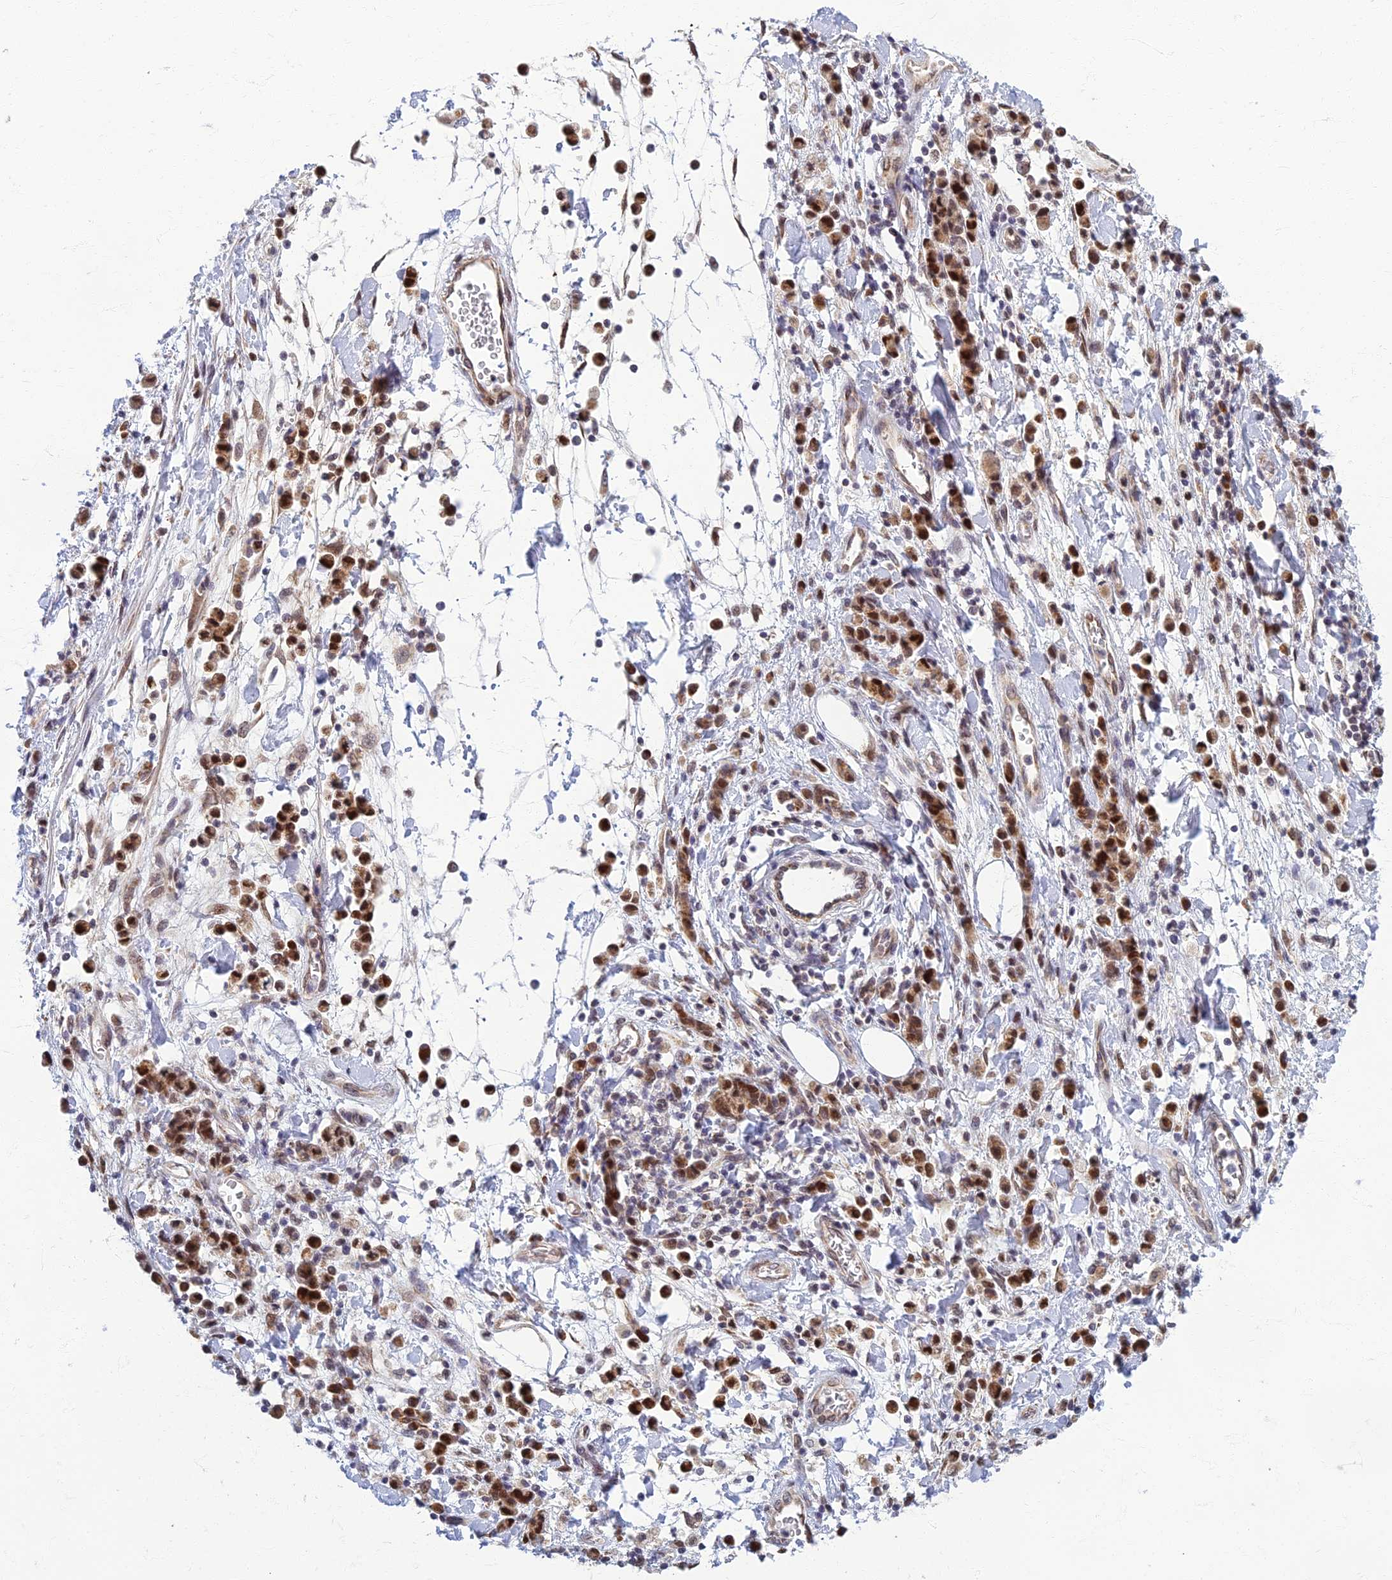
{"staining": {"intensity": "strong", "quantity": ">75%", "location": "cytoplasmic/membranous,nuclear"}, "tissue": "stomach cancer", "cell_type": "Tumor cells", "image_type": "cancer", "snomed": [{"axis": "morphology", "description": "Adenocarcinoma, NOS"}, {"axis": "topography", "description": "Stomach"}], "caption": "Protein staining displays strong cytoplasmic/membranous and nuclear staining in about >75% of tumor cells in stomach cancer. Using DAB (3,3'-diaminobenzidine) (brown) and hematoxylin (blue) stains, captured at high magnification using brightfield microscopy.", "gene": "EARS2", "patient": {"sex": "male", "age": 77}}